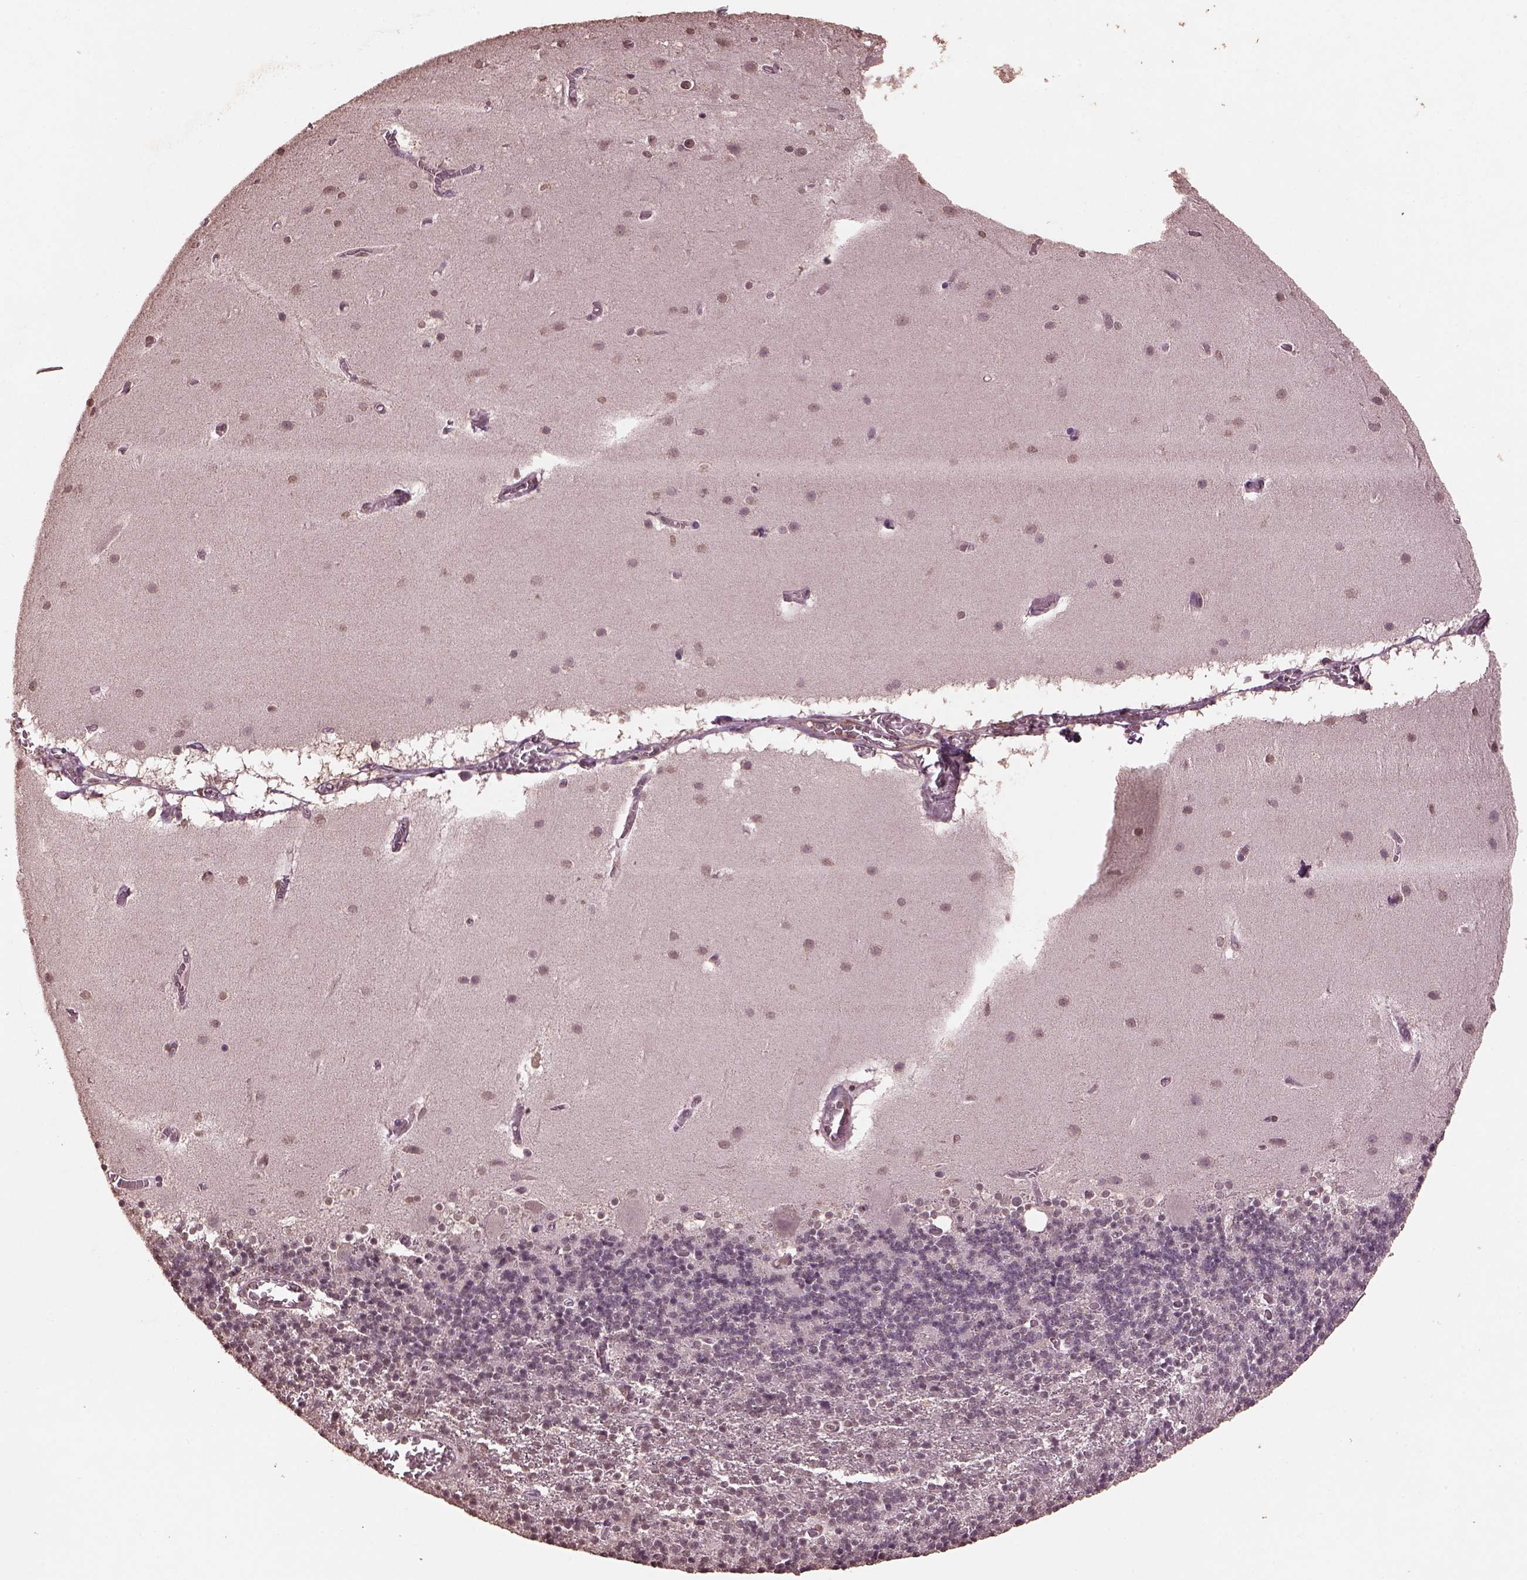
{"staining": {"intensity": "weak", "quantity": "<25%", "location": "nuclear"}, "tissue": "cerebellum", "cell_type": "Cells in granular layer", "image_type": "normal", "snomed": [{"axis": "morphology", "description": "Normal tissue, NOS"}, {"axis": "topography", "description": "Cerebellum"}], "caption": "Photomicrograph shows no protein staining in cells in granular layer of unremarkable cerebellum. (Immunohistochemistry, brightfield microscopy, high magnification).", "gene": "CPT1C", "patient": {"sex": "male", "age": 70}}